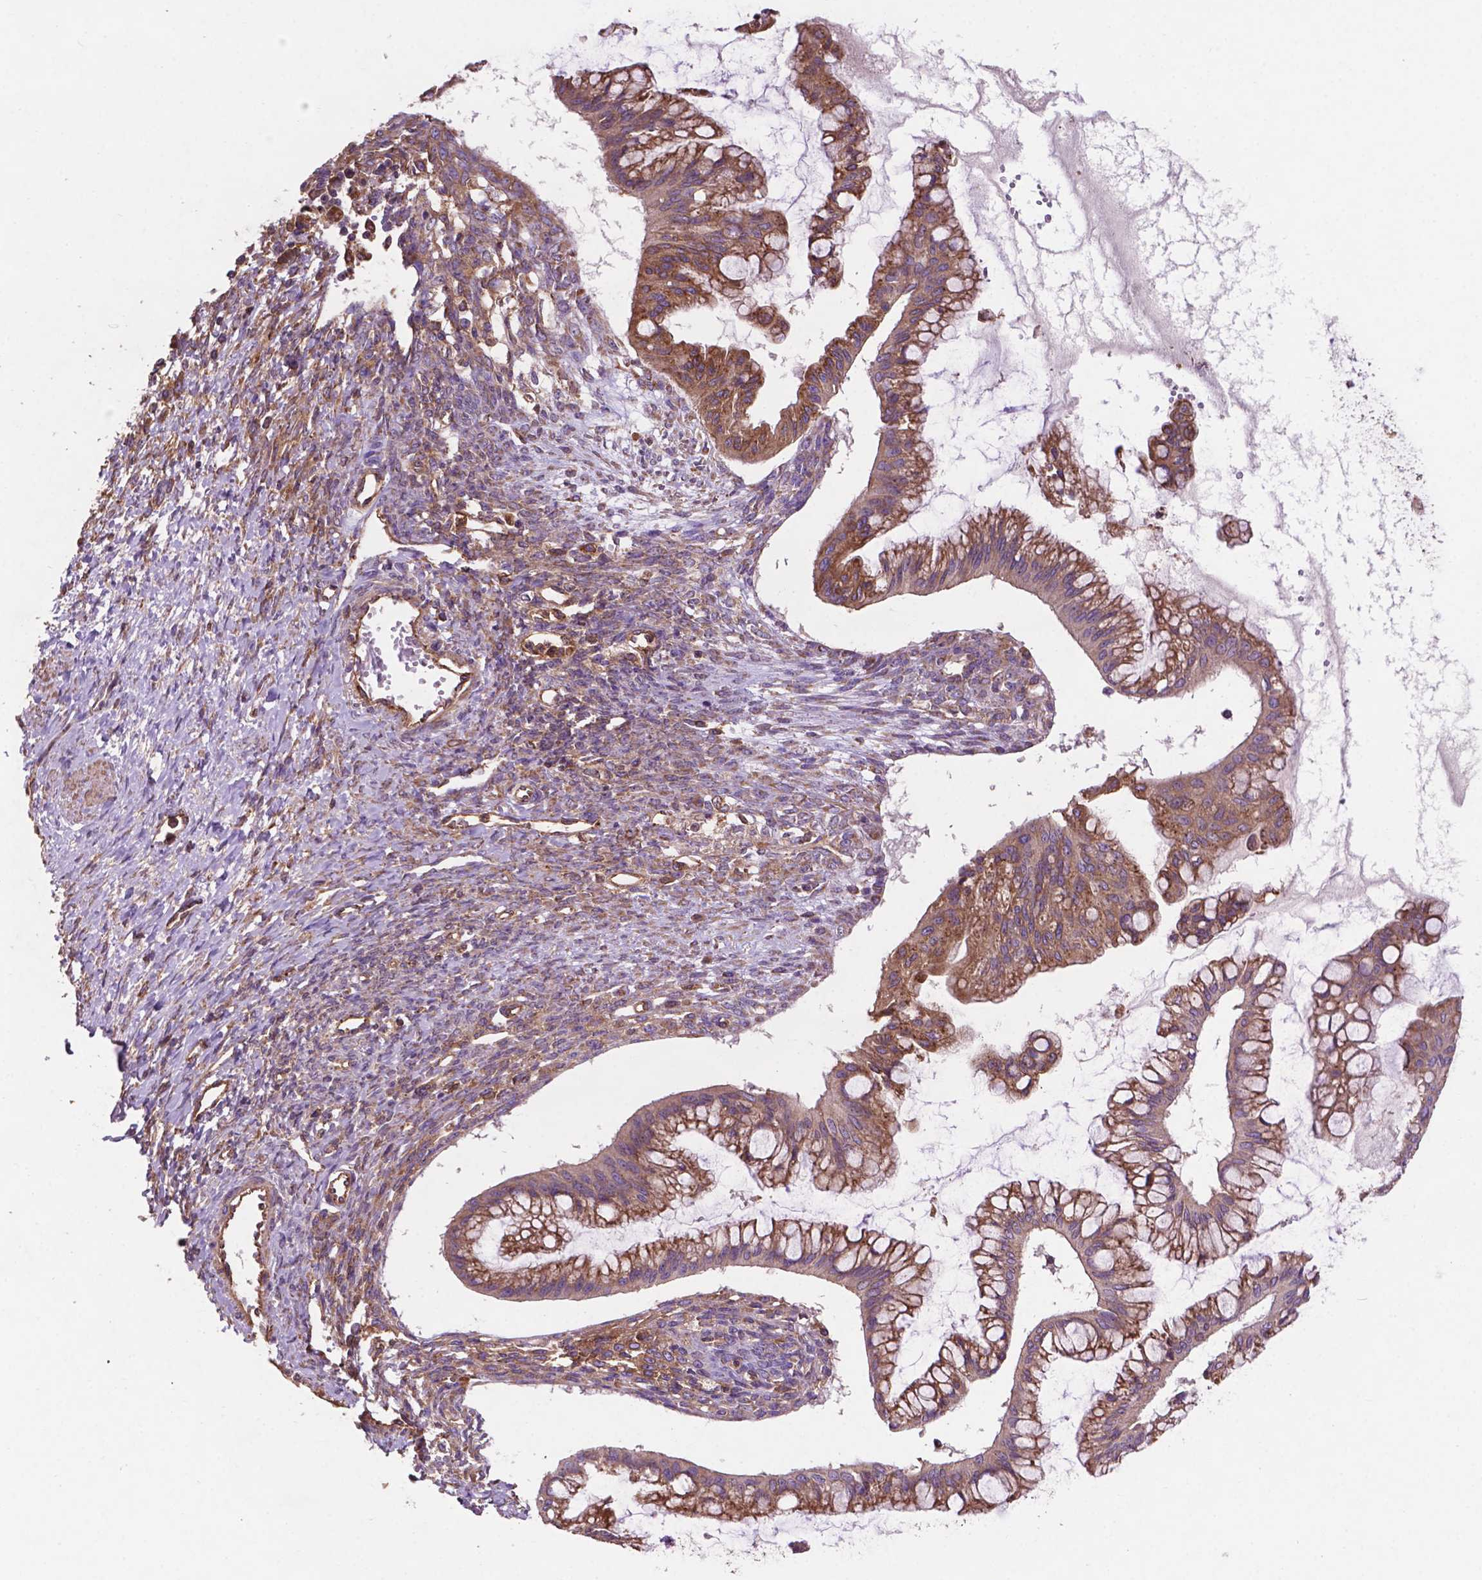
{"staining": {"intensity": "moderate", "quantity": ">75%", "location": "cytoplasmic/membranous"}, "tissue": "ovarian cancer", "cell_type": "Tumor cells", "image_type": "cancer", "snomed": [{"axis": "morphology", "description": "Cystadenocarcinoma, mucinous, NOS"}, {"axis": "topography", "description": "Ovary"}], "caption": "Tumor cells display medium levels of moderate cytoplasmic/membranous positivity in approximately >75% of cells in human ovarian cancer (mucinous cystadenocarcinoma).", "gene": "CCDC71L", "patient": {"sex": "female", "age": 73}}